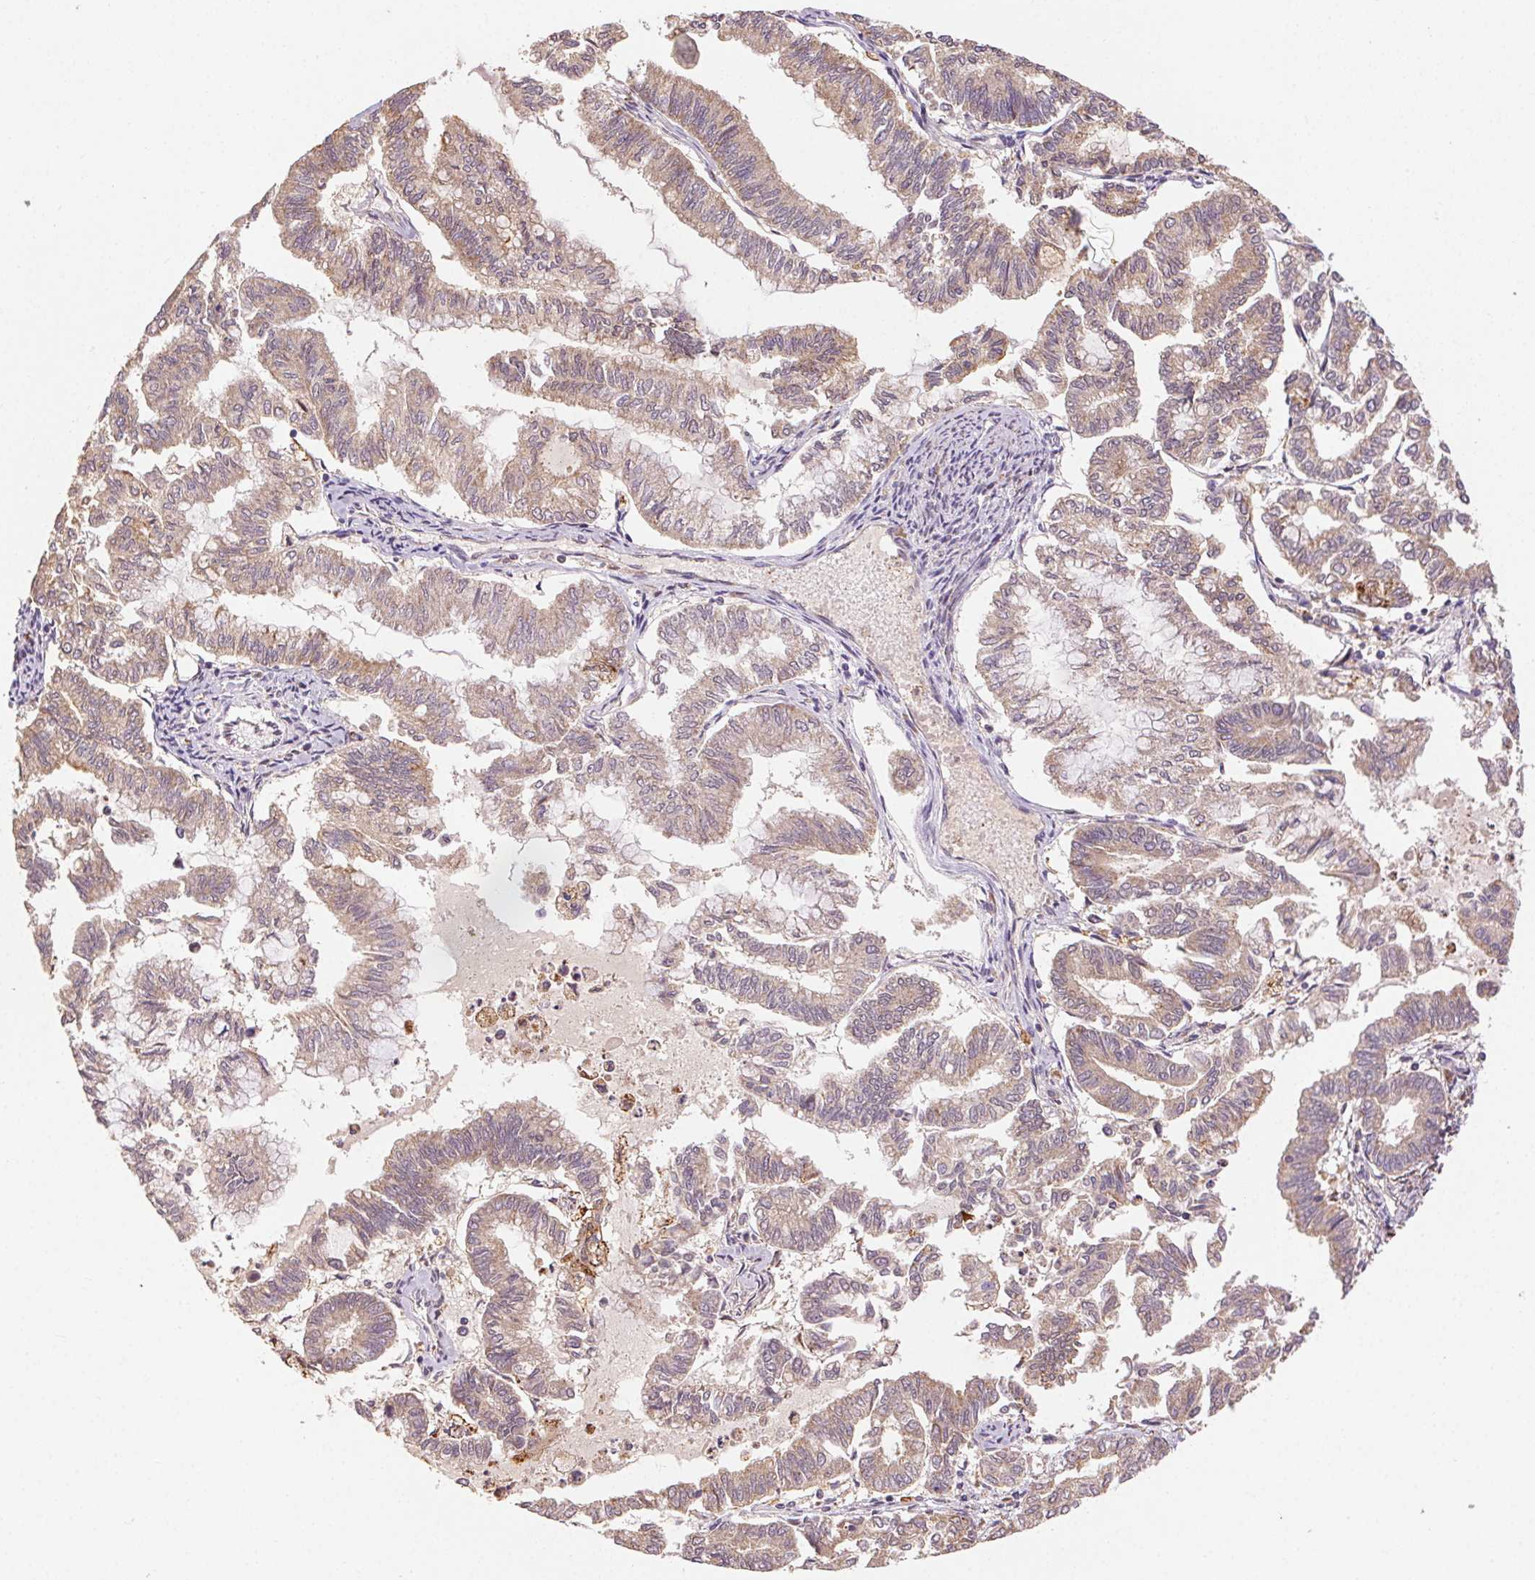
{"staining": {"intensity": "strong", "quantity": "<25%", "location": "cytoplasmic/membranous"}, "tissue": "endometrial cancer", "cell_type": "Tumor cells", "image_type": "cancer", "snomed": [{"axis": "morphology", "description": "Adenocarcinoma, NOS"}, {"axis": "topography", "description": "Endometrium"}], "caption": "Immunohistochemical staining of human endometrial adenocarcinoma displays medium levels of strong cytoplasmic/membranous protein expression in approximately <25% of tumor cells.", "gene": "FNBP1L", "patient": {"sex": "female", "age": 79}}